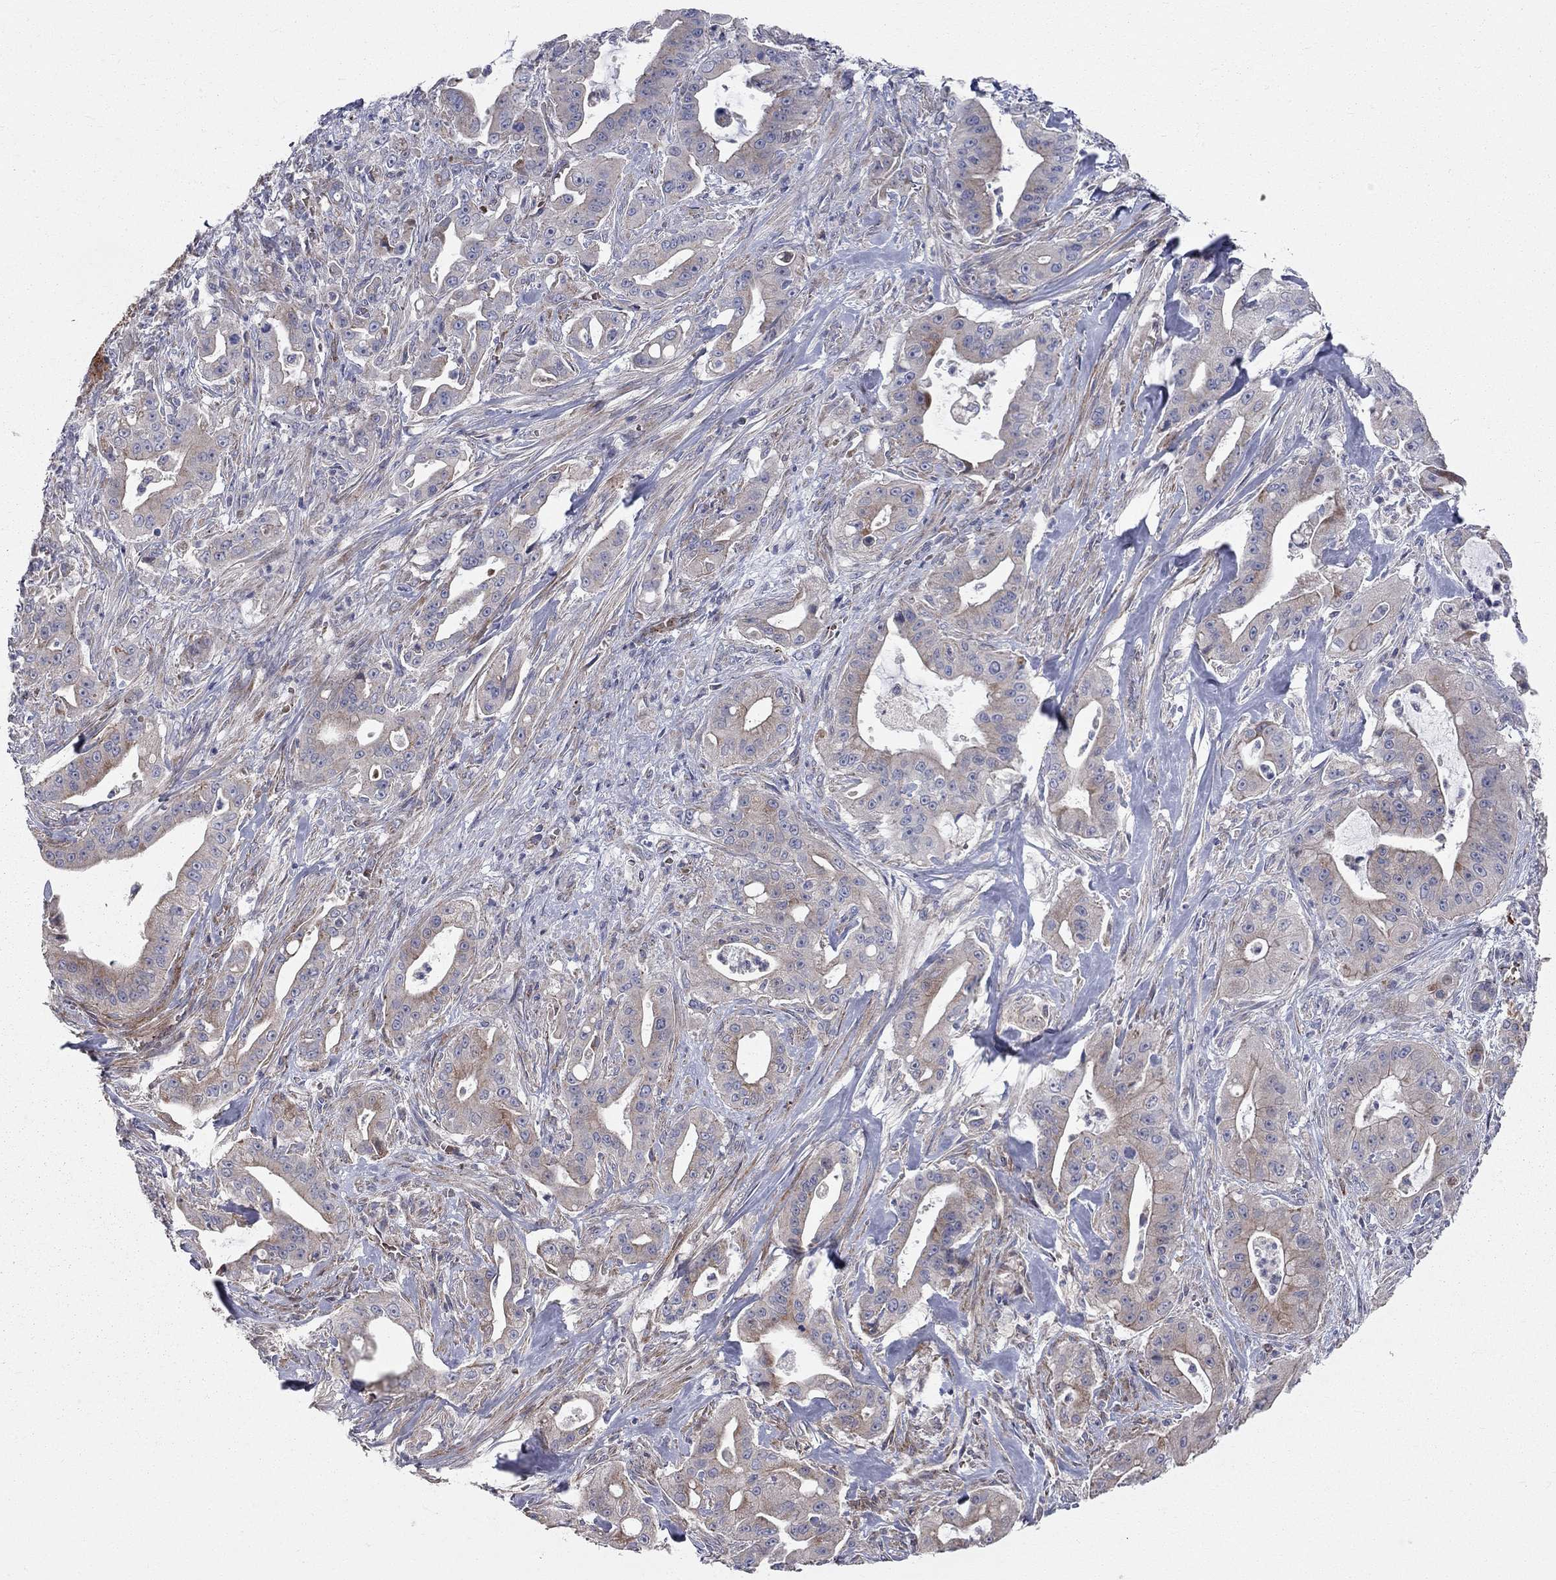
{"staining": {"intensity": "weak", "quantity": "<25%", "location": "cytoplasmic/membranous"}, "tissue": "pancreatic cancer", "cell_type": "Tumor cells", "image_type": "cancer", "snomed": [{"axis": "morphology", "description": "Normal tissue, NOS"}, {"axis": "morphology", "description": "Inflammation, NOS"}, {"axis": "morphology", "description": "Adenocarcinoma, NOS"}, {"axis": "topography", "description": "Pancreas"}], "caption": "High power microscopy histopathology image of an immunohistochemistry (IHC) micrograph of pancreatic cancer, revealing no significant staining in tumor cells.", "gene": "KANSL1L", "patient": {"sex": "male", "age": 57}}